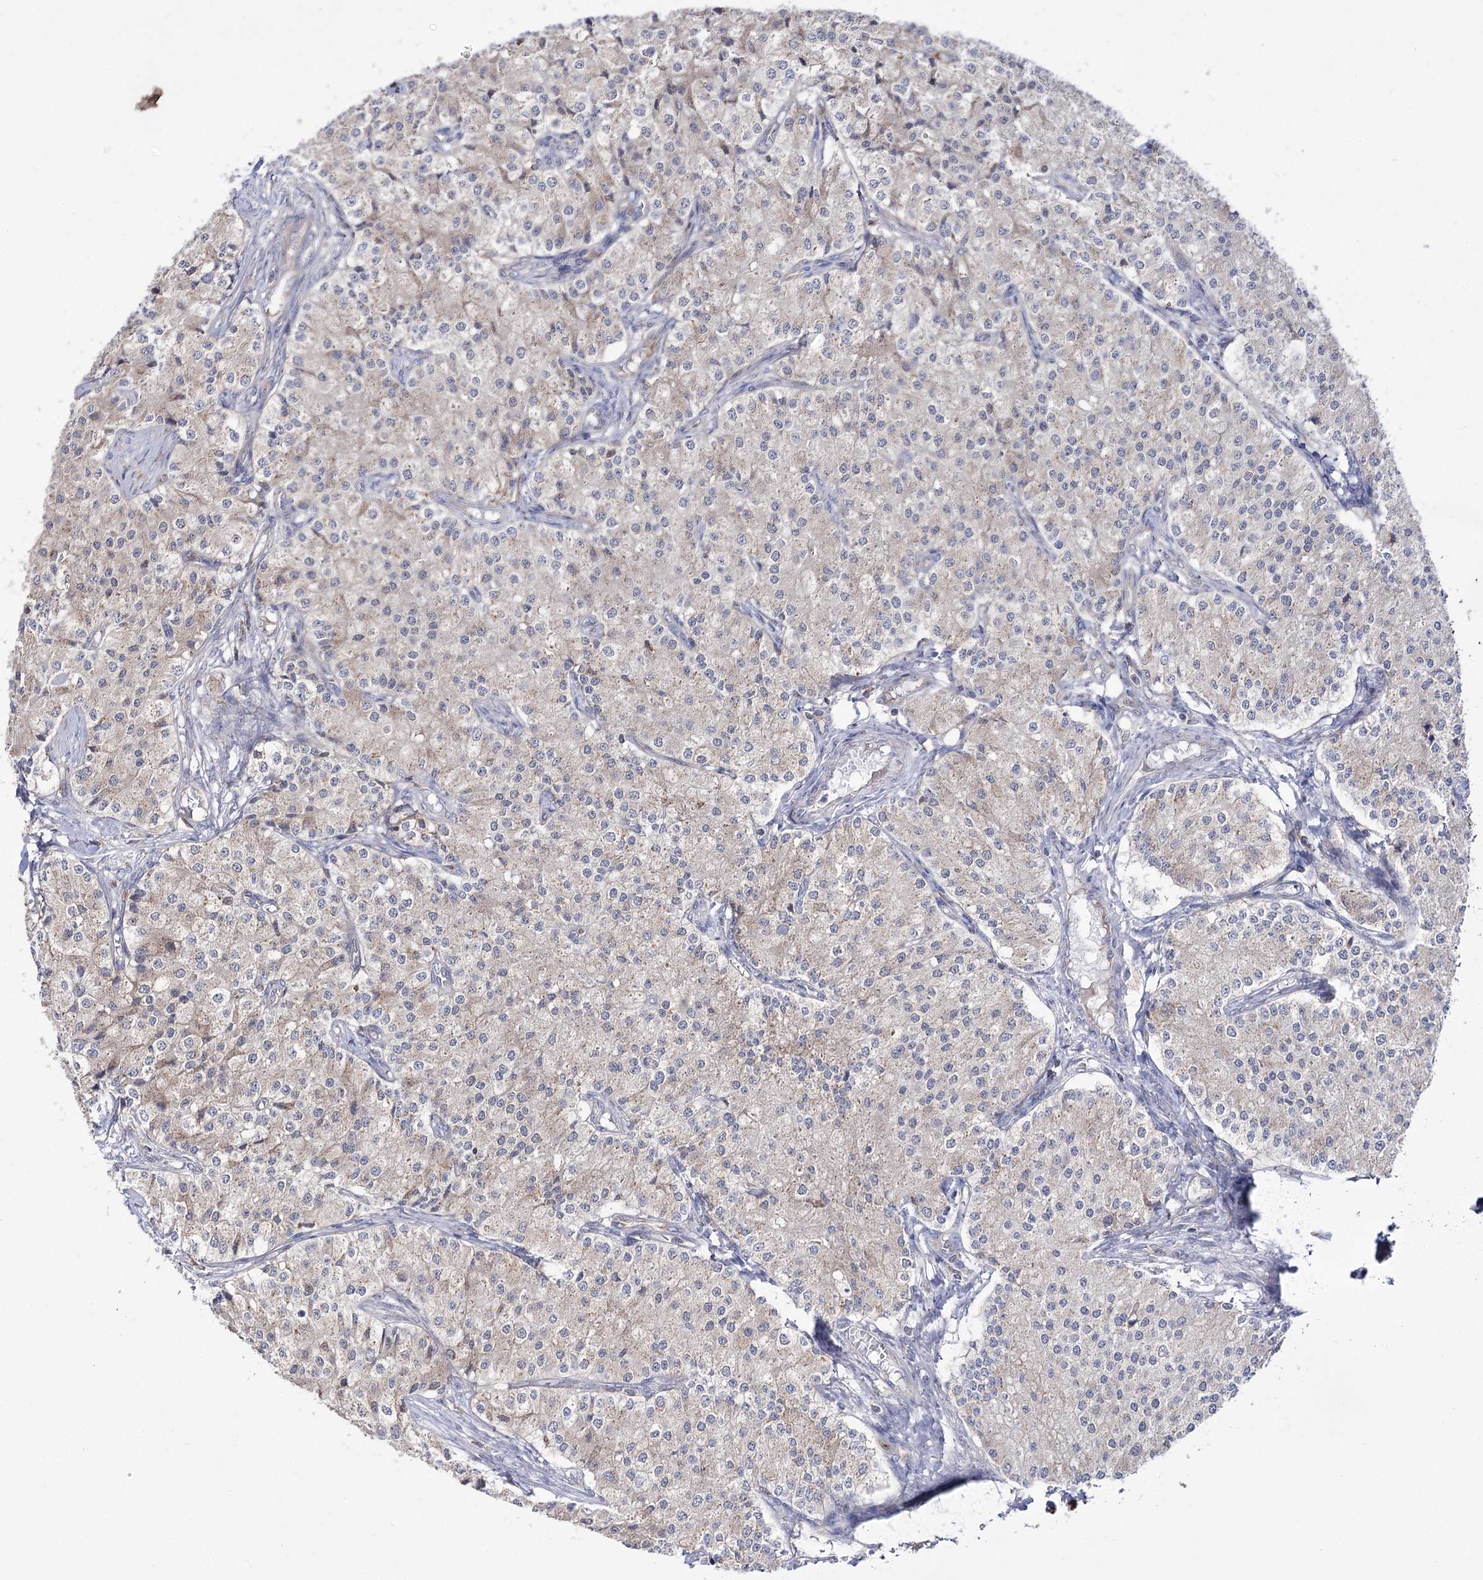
{"staining": {"intensity": "negative", "quantity": "none", "location": "none"}, "tissue": "carcinoid", "cell_type": "Tumor cells", "image_type": "cancer", "snomed": [{"axis": "morphology", "description": "Carcinoid, malignant, NOS"}, {"axis": "topography", "description": "Colon"}], "caption": "Histopathology image shows no significant protein staining in tumor cells of carcinoid.", "gene": "ZNF622", "patient": {"sex": "female", "age": 52}}